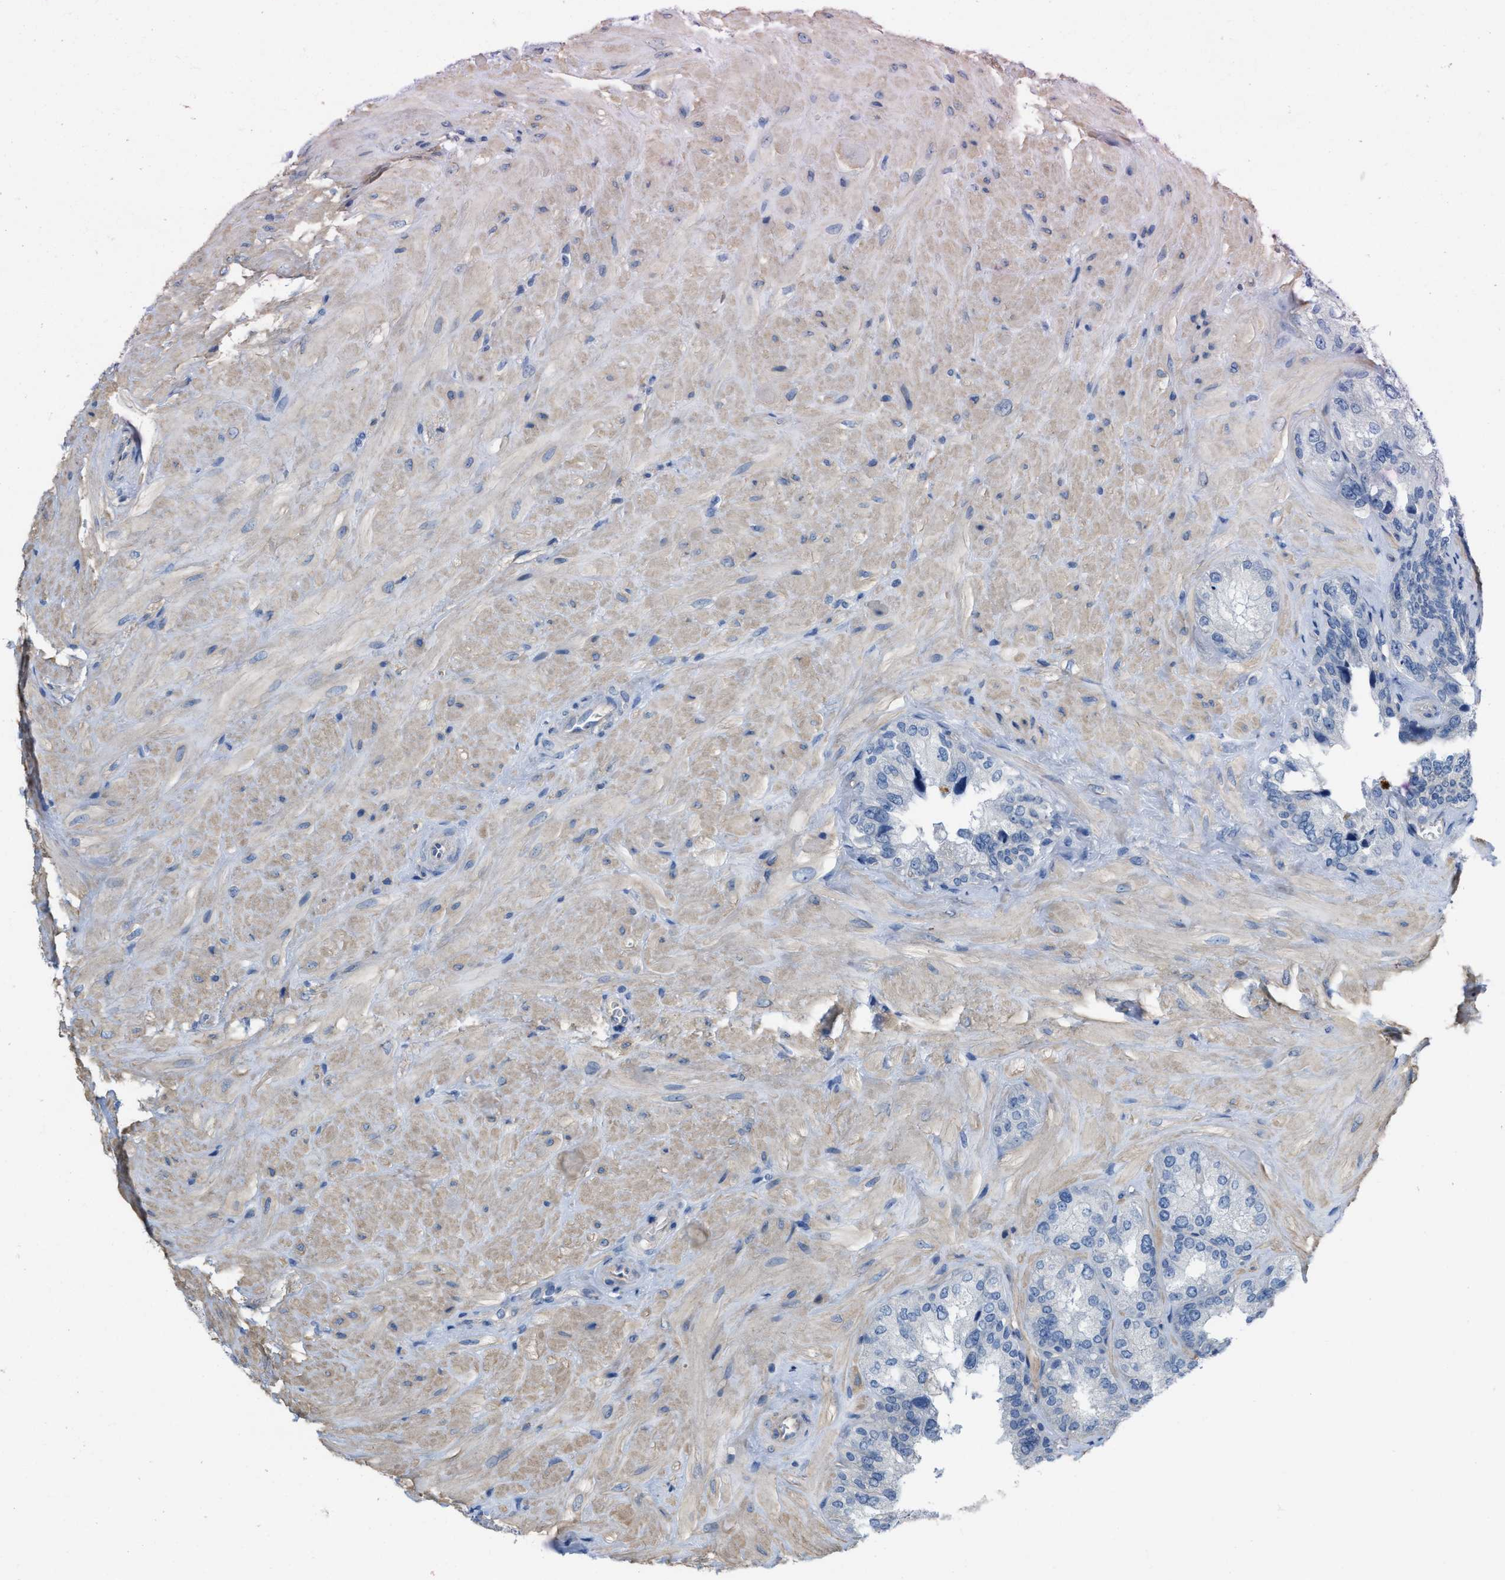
{"staining": {"intensity": "negative", "quantity": "none", "location": "none"}, "tissue": "seminal vesicle", "cell_type": "Glandular cells", "image_type": "normal", "snomed": [{"axis": "morphology", "description": "Normal tissue, NOS"}, {"axis": "topography", "description": "Prostate"}, {"axis": "topography", "description": "Seminal veicle"}], "caption": "Immunohistochemical staining of normal human seminal vesicle exhibits no significant staining in glandular cells. (DAB IHC visualized using brightfield microscopy, high magnification).", "gene": "CPA2", "patient": {"sex": "male", "age": 51}}